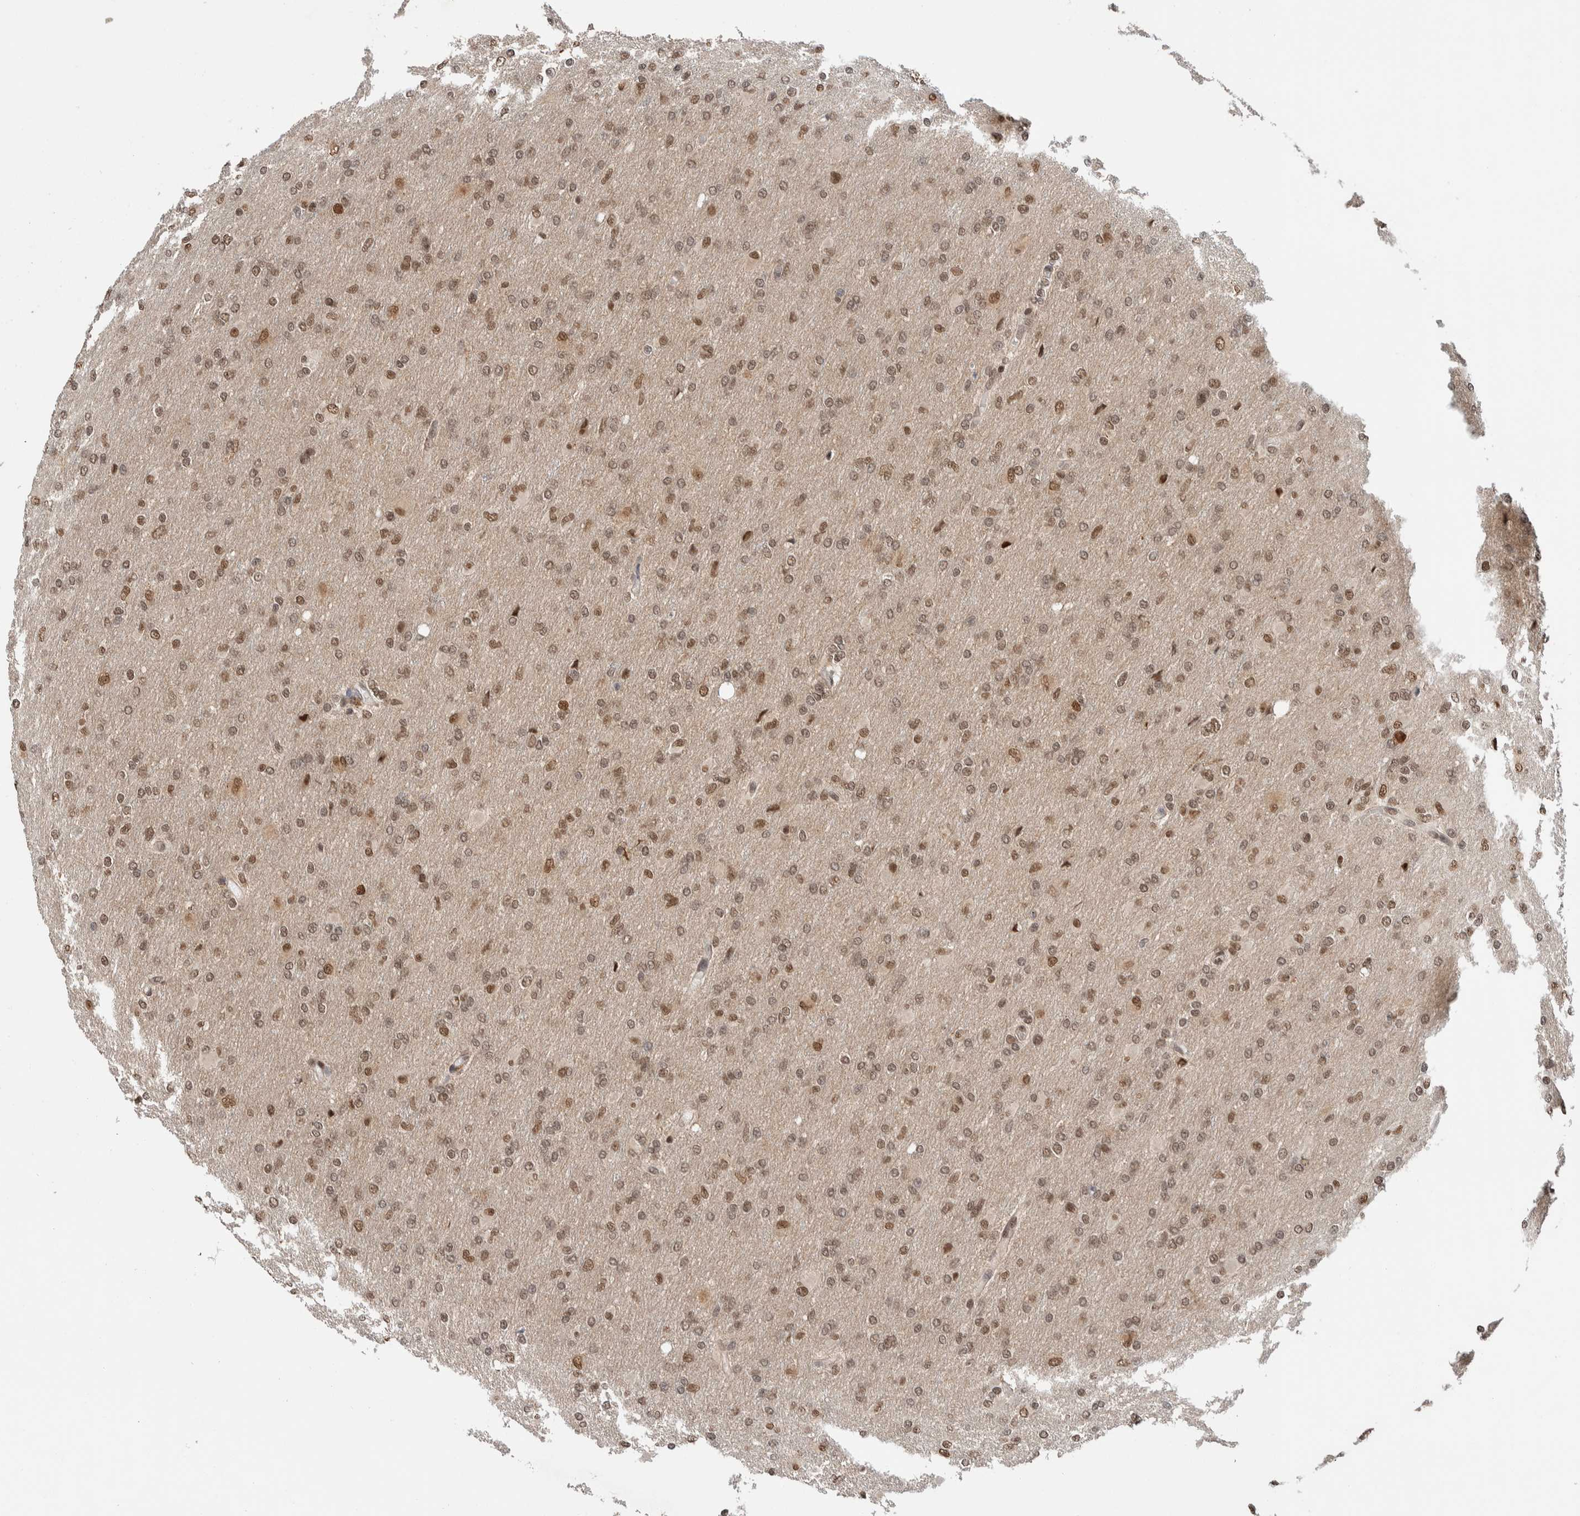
{"staining": {"intensity": "weak", "quantity": ">75%", "location": "nuclear"}, "tissue": "glioma", "cell_type": "Tumor cells", "image_type": "cancer", "snomed": [{"axis": "morphology", "description": "Glioma, malignant, High grade"}, {"axis": "topography", "description": "Cerebral cortex"}], "caption": "Immunohistochemical staining of glioma displays weak nuclear protein staining in approximately >75% of tumor cells. The staining is performed using DAB (3,3'-diaminobenzidine) brown chromogen to label protein expression. The nuclei are counter-stained blue using hematoxylin.", "gene": "TNRC18", "patient": {"sex": "female", "age": 36}}